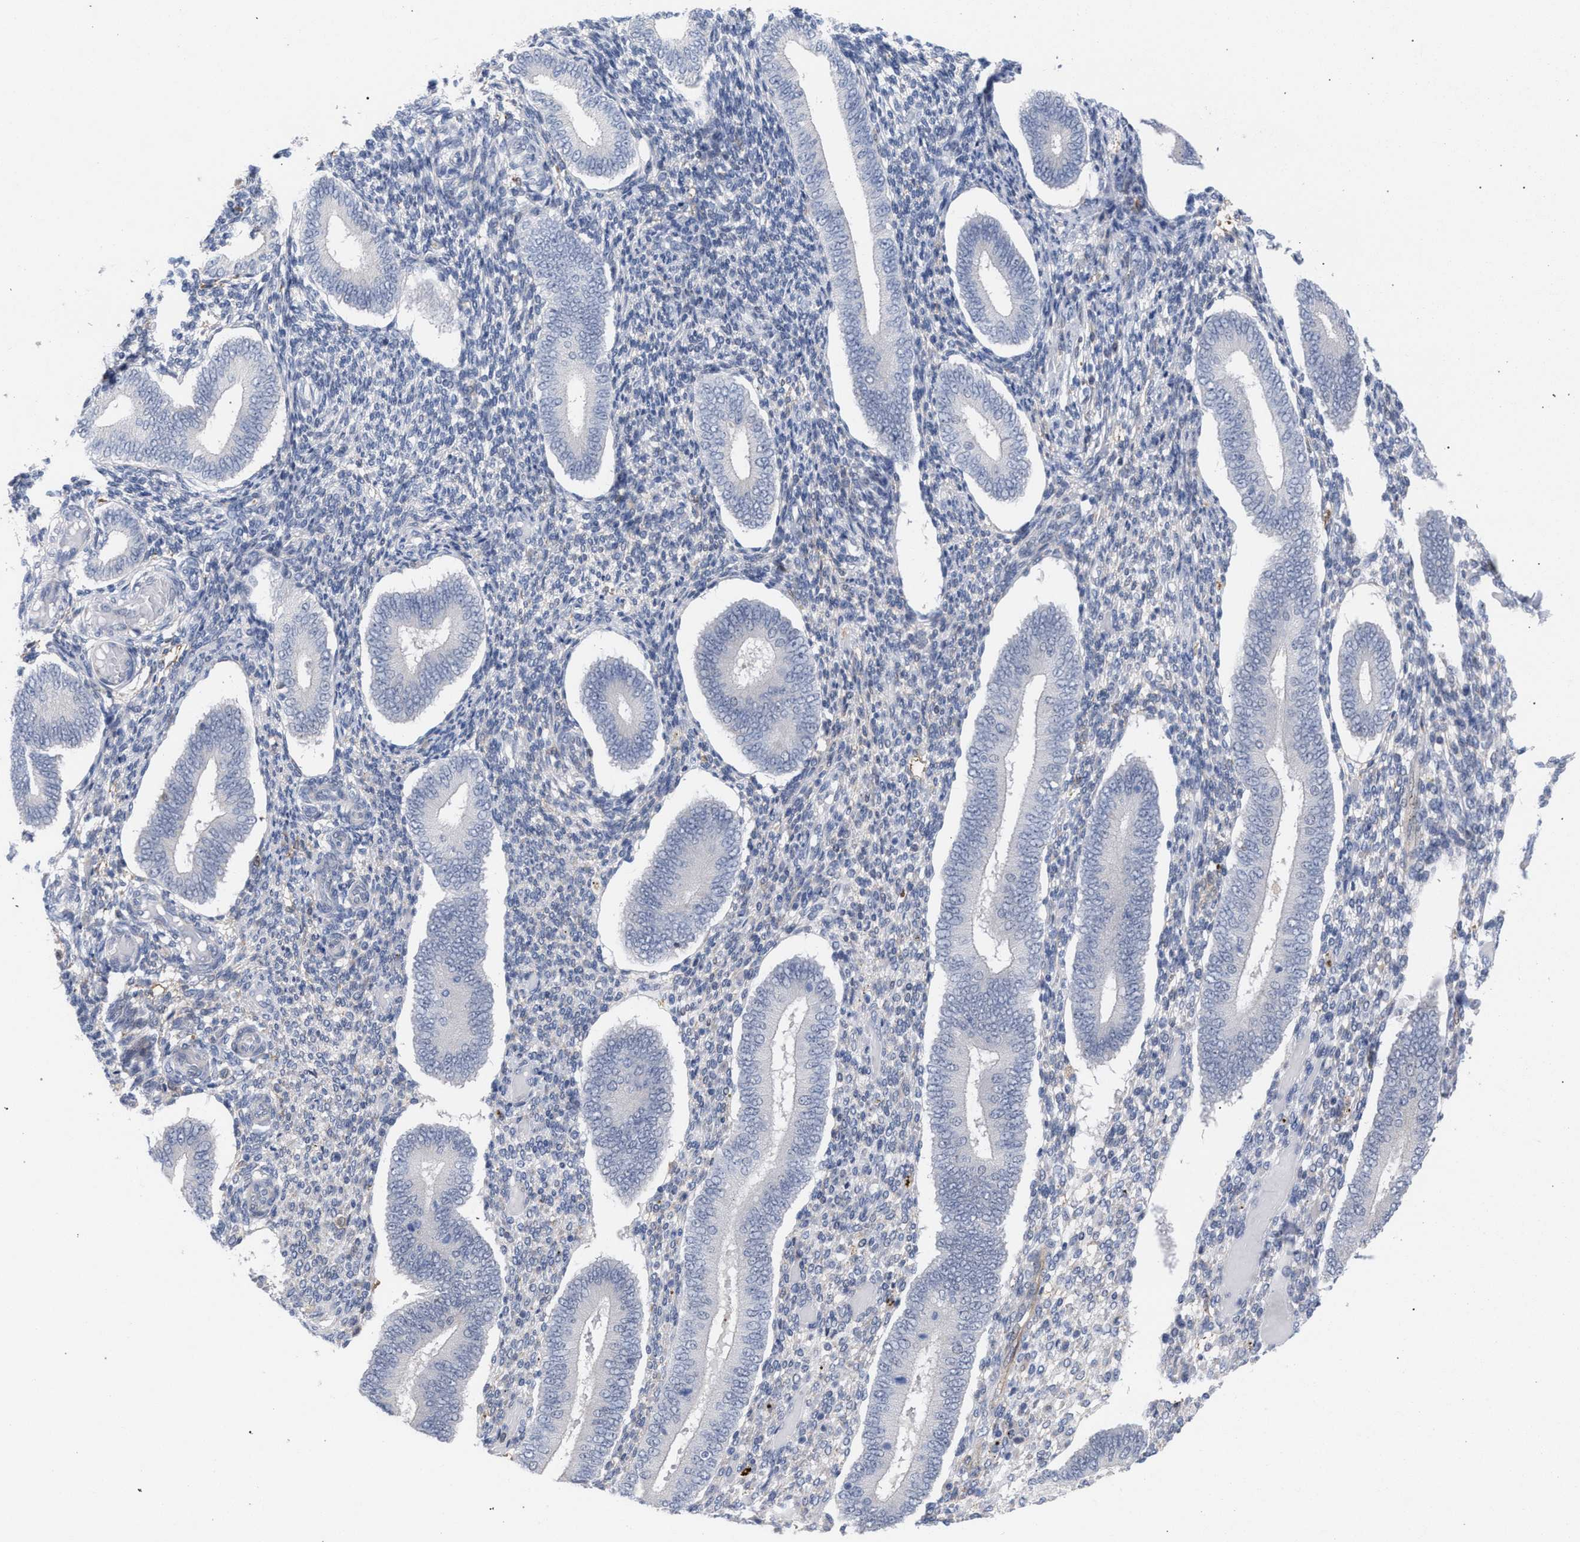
{"staining": {"intensity": "negative", "quantity": "none", "location": "none"}, "tissue": "endometrium", "cell_type": "Cells in endometrial stroma", "image_type": "normal", "snomed": [{"axis": "morphology", "description": "Normal tissue, NOS"}, {"axis": "topography", "description": "Endometrium"}], "caption": "Protein analysis of normal endometrium shows no significant expression in cells in endometrial stroma.", "gene": "FHOD3", "patient": {"sex": "female", "age": 42}}